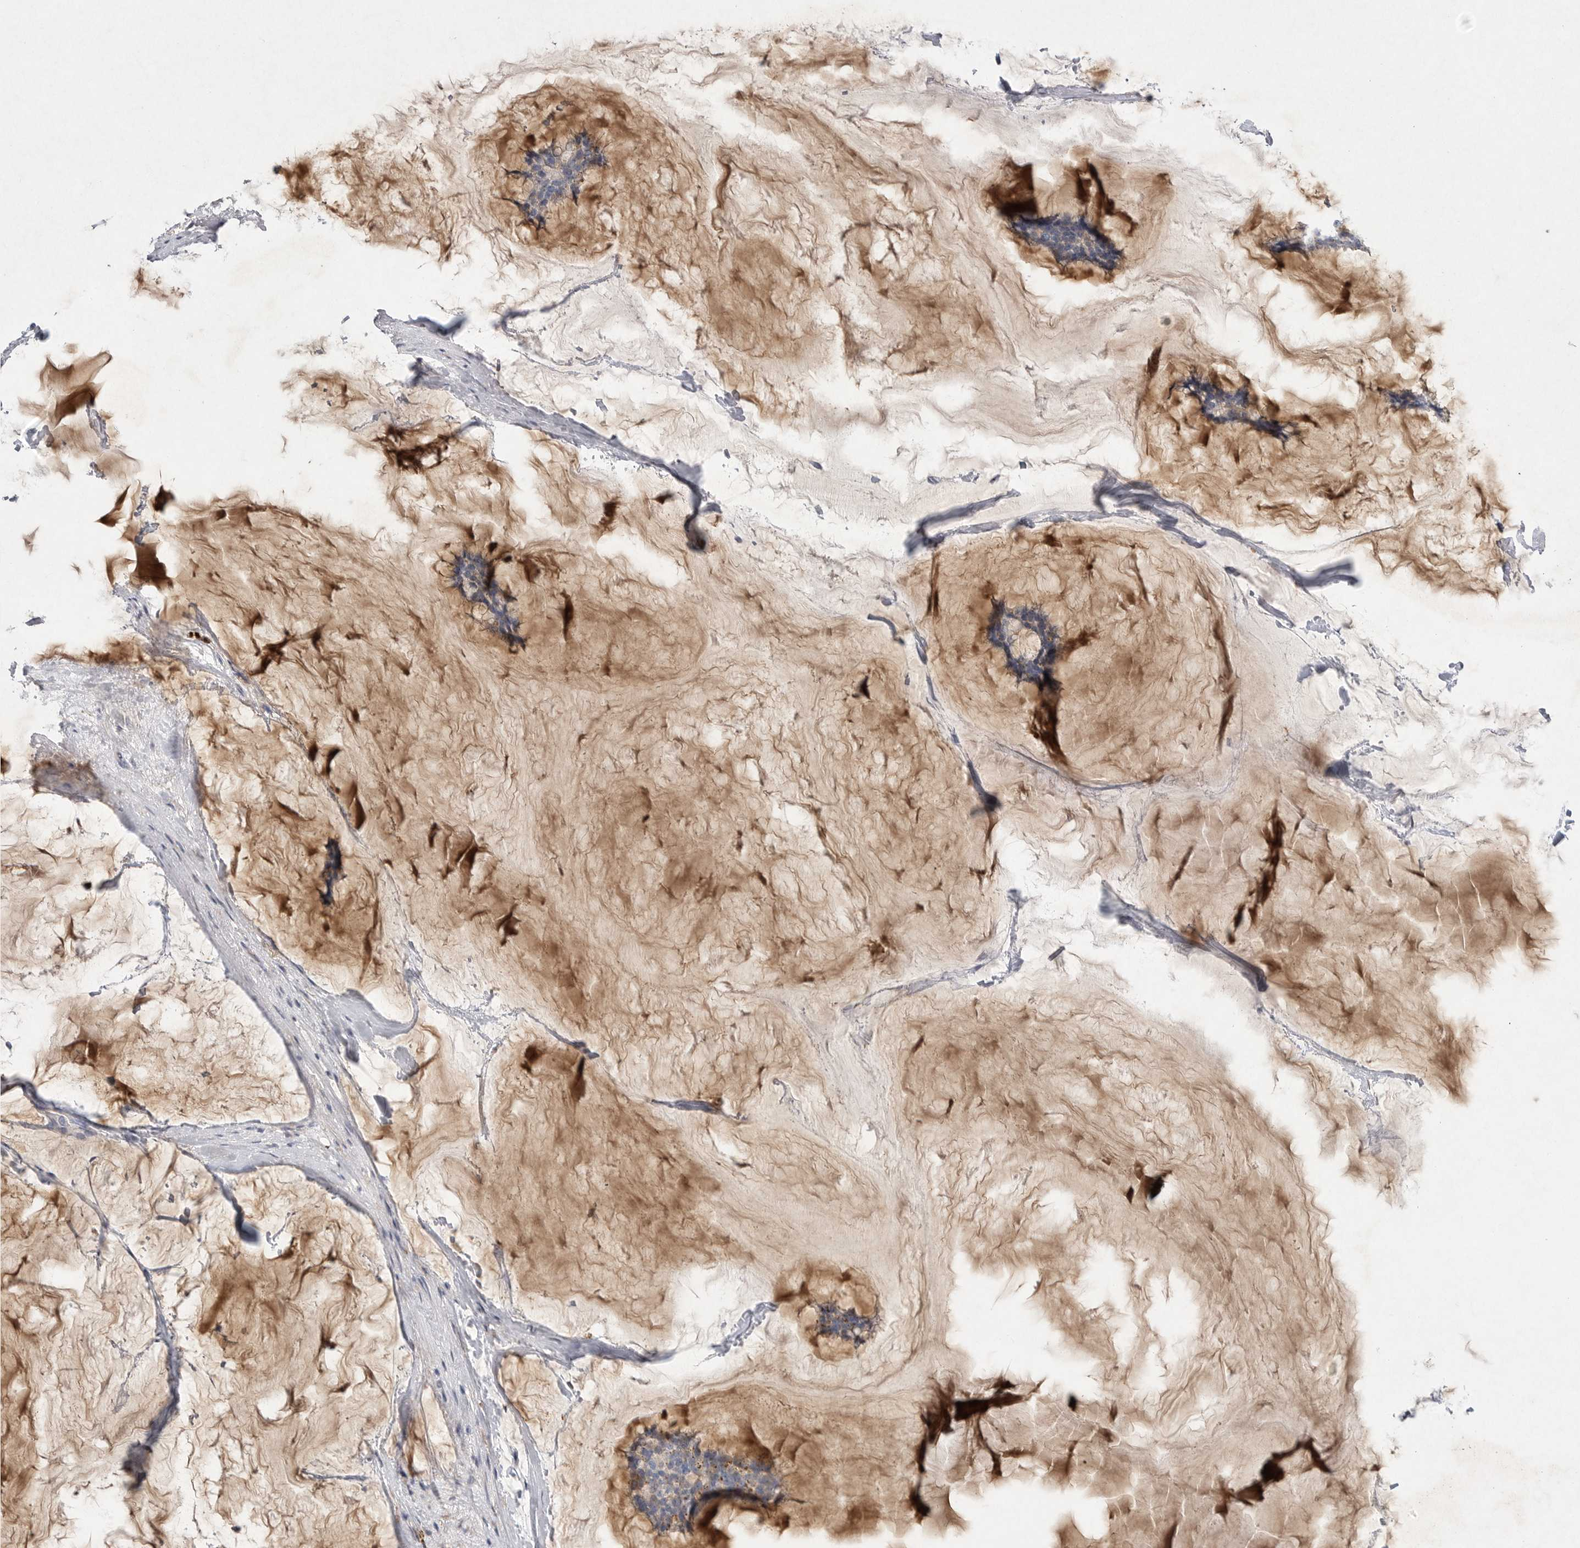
{"staining": {"intensity": "weak", "quantity": "25%-75%", "location": "cytoplasmic/membranous"}, "tissue": "breast cancer", "cell_type": "Tumor cells", "image_type": "cancer", "snomed": [{"axis": "morphology", "description": "Duct carcinoma"}, {"axis": "topography", "description": "Breast"}], "caption": "This image reveals immunohistochemistry (IHC) staining of breast invasive ductal carcinoma, with low weak cytoplasmic/membranous staining in about 25%-75% of tumor cells.", "gene": "EDEM3", "patient": {"sex": "female", "age": 93}}